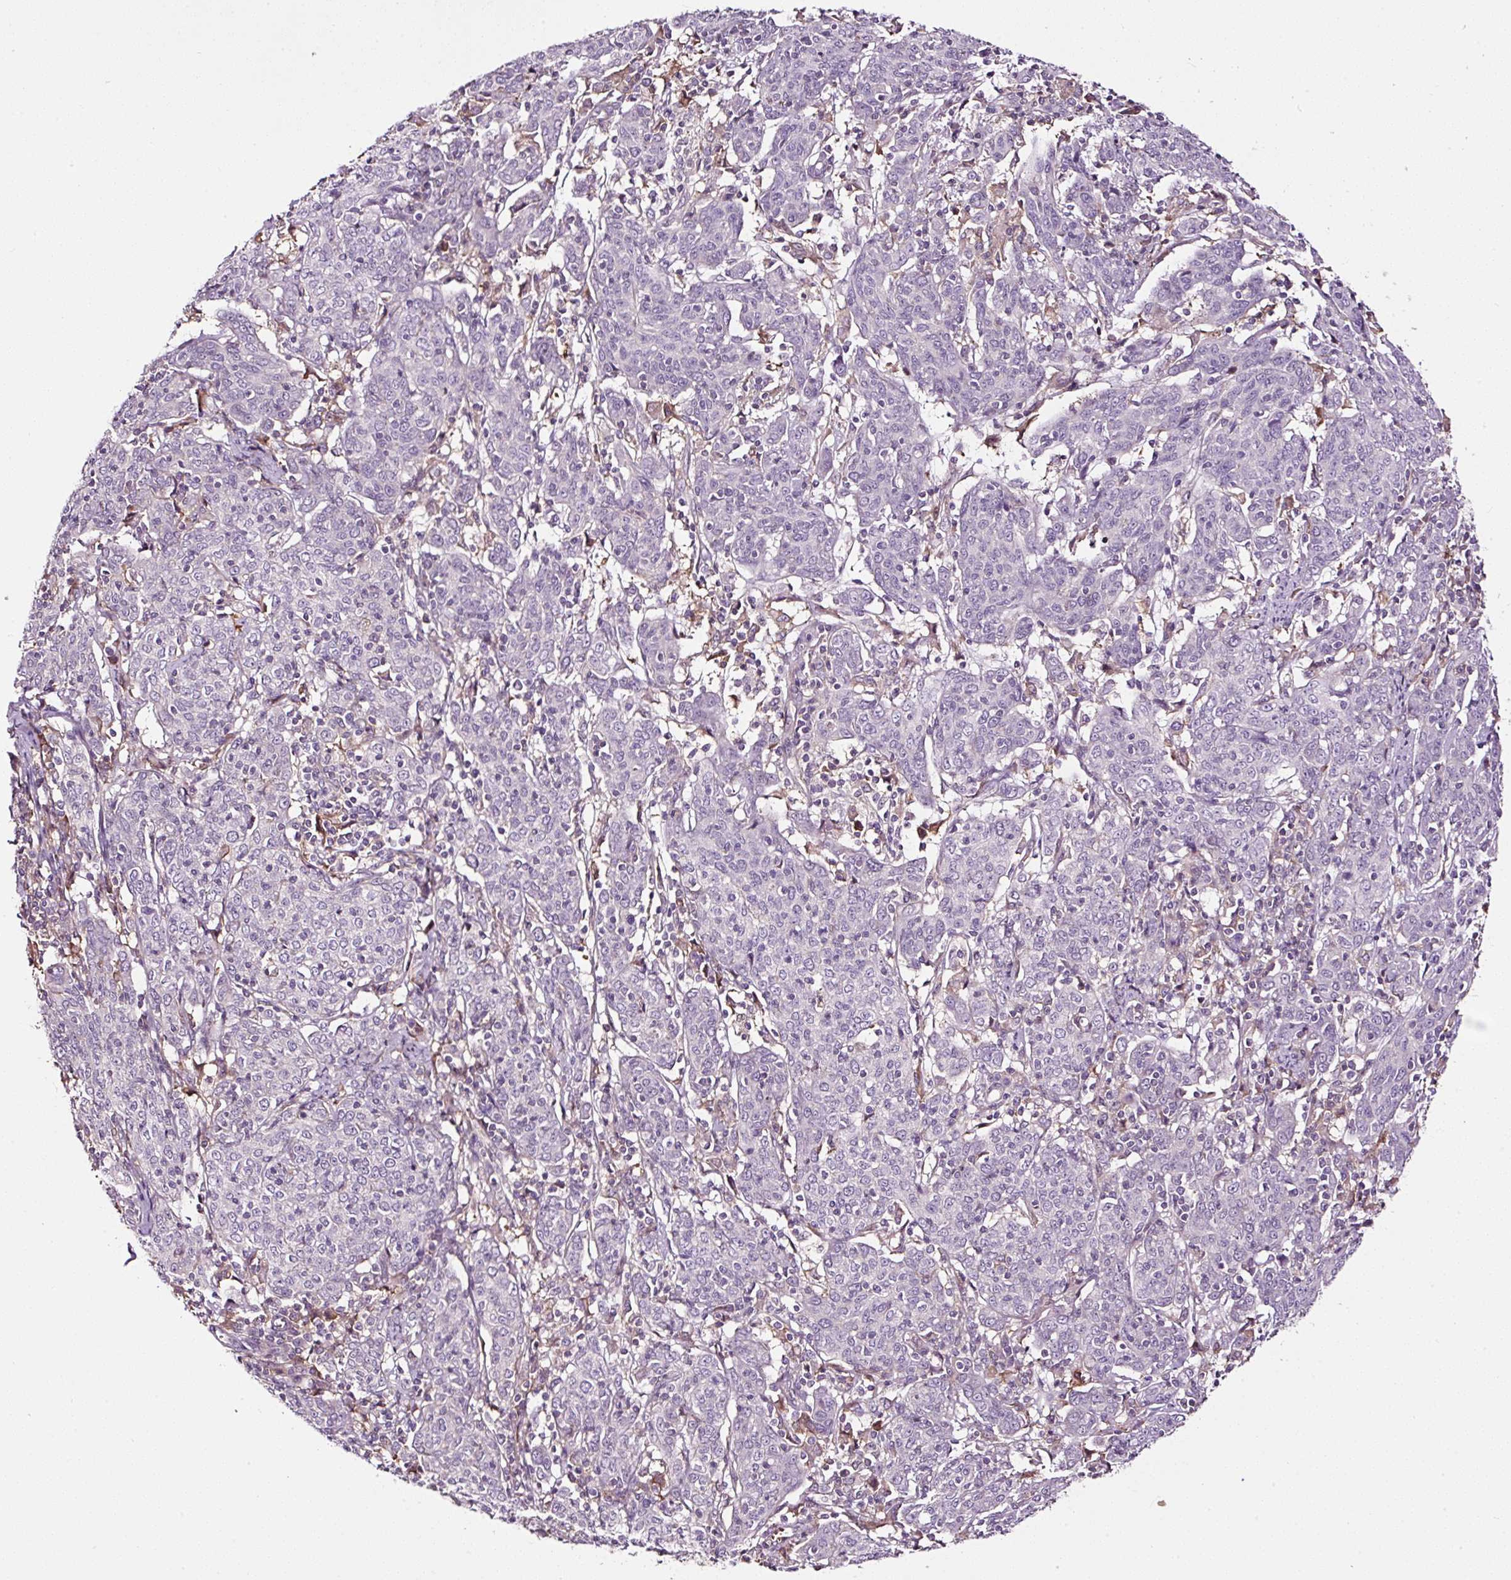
{"staining": {"intensity": "negative", "quantity": "none", "location": "none"}, "tissue": "cervical cancer", "cell_type": "Tumor cells", "image_type": "cancer", "snomed": [{"axis": "morphology", "description": "Squamous cell carcinoma, NOS"}, {"axis": "topography", "description": "Cervix"}], "caption": "Photomicrograph shows no significant protein expression in tumor cells of cervical cancer (squamous cell carcinoma). (DAB (3,3'-diaminobenzidine) immunohistochemistry (IHC) visualized using brightfield microscopy, high magnification).", "gene": "LRRC24", "patient": {"sex": "female", "age": 67}}